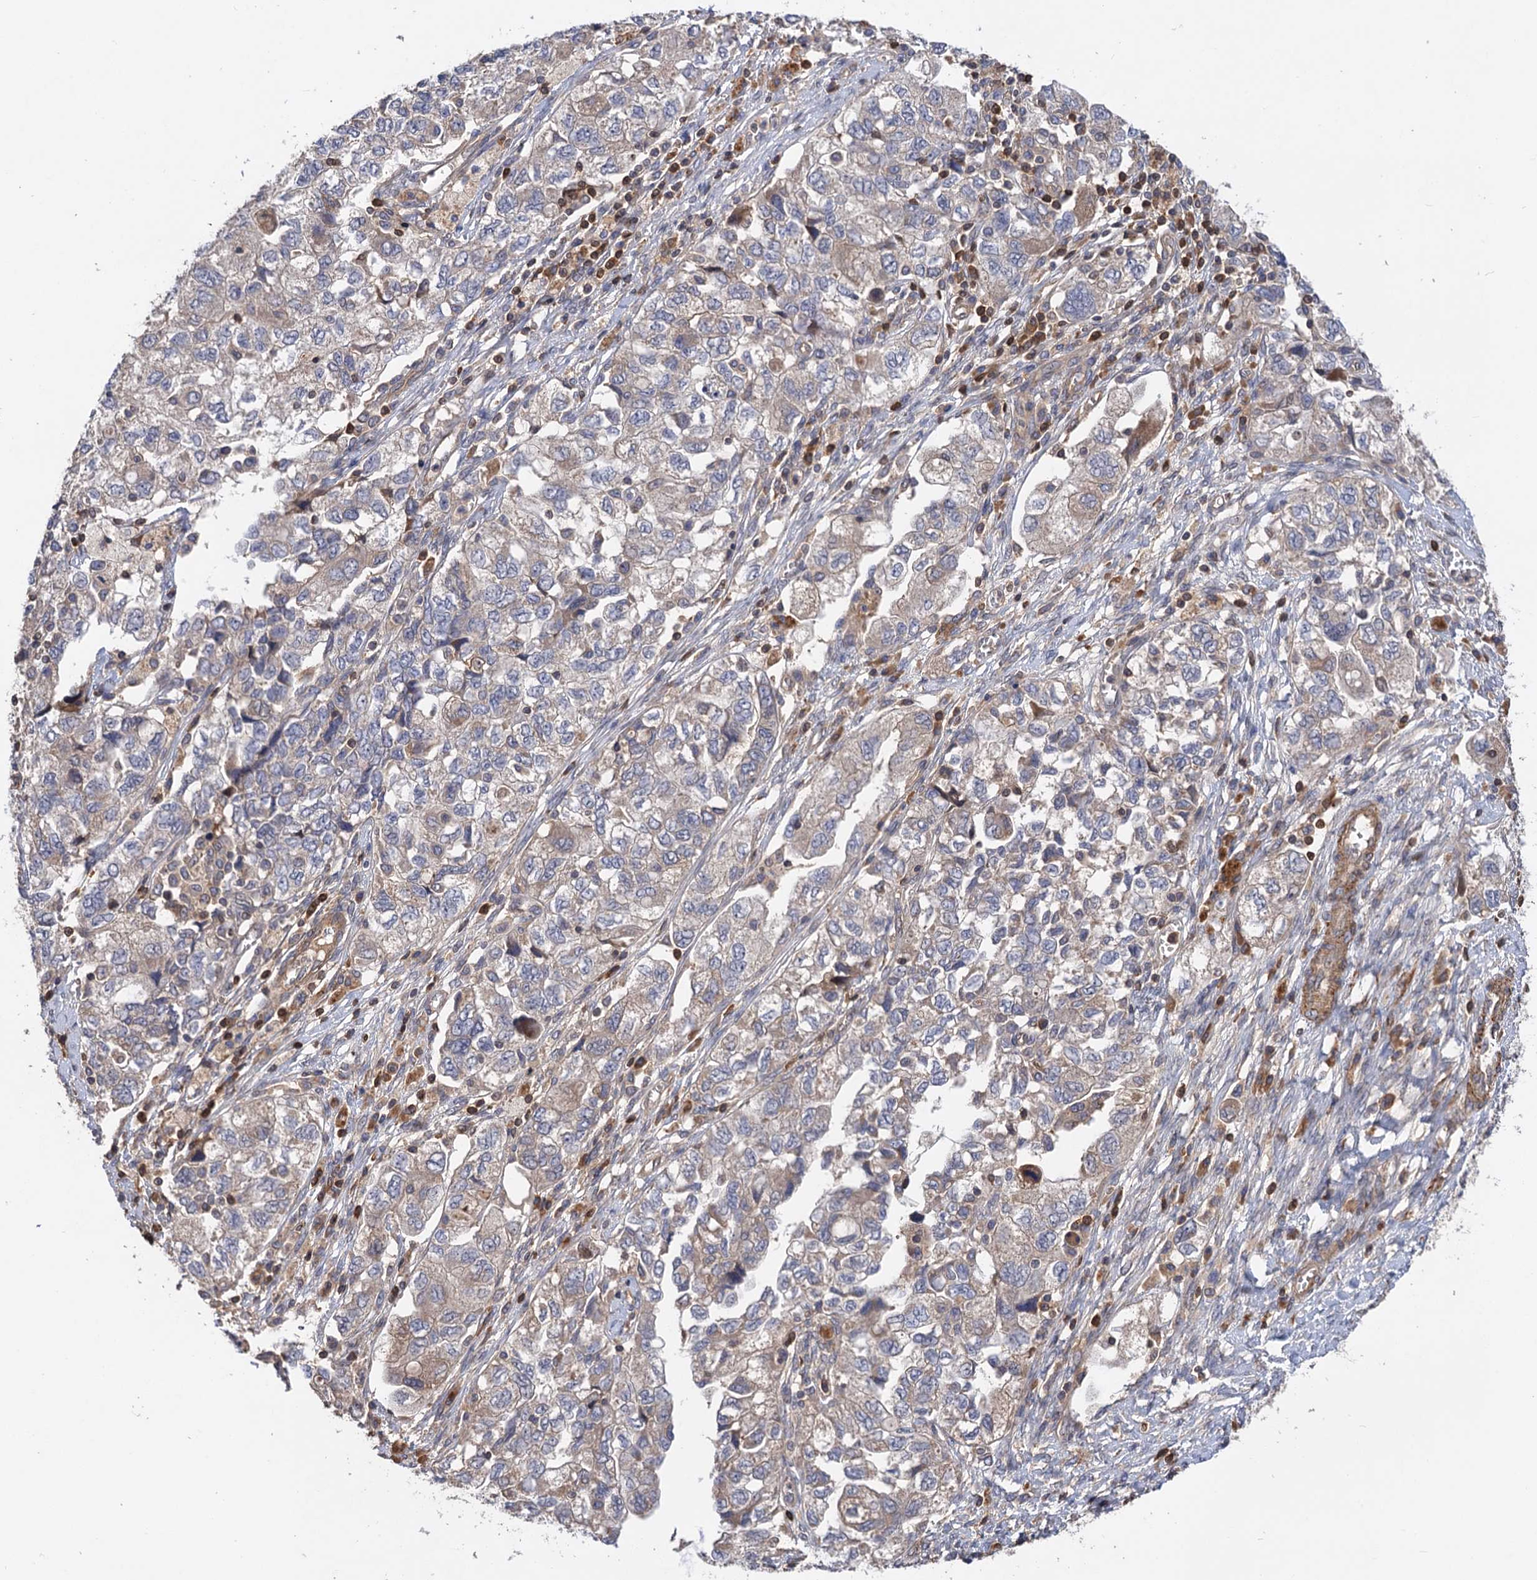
{"staining": {"intensity": "weak", "quantity": "25%-75%", "location": "cytoplasmic/membranous"}, "tissue": "ovarian cancer", "cell_type": "Tumor cells", "image_type": "cancer", "snomed": [{"axis": "morphology", "description": "Carcinoma, NOS"}, {"axis": "morphology", "description": "Cystadenocarcinoma, serous, NOS"}, {"axis": "topography", "description": "Ovary"}], "caption": "Carcinoma (ovarian) tissue reveals weak cytoplasmic/membranous positivity in approximately 25%-75% of tumor cells, visualized by immunohistochemistry. Immunohistochemistry (ihc) stains the protein in brown and the nuclei are stained blue.", "gene": "DGKA", "patient": {"sex": "female", "age": 69}}